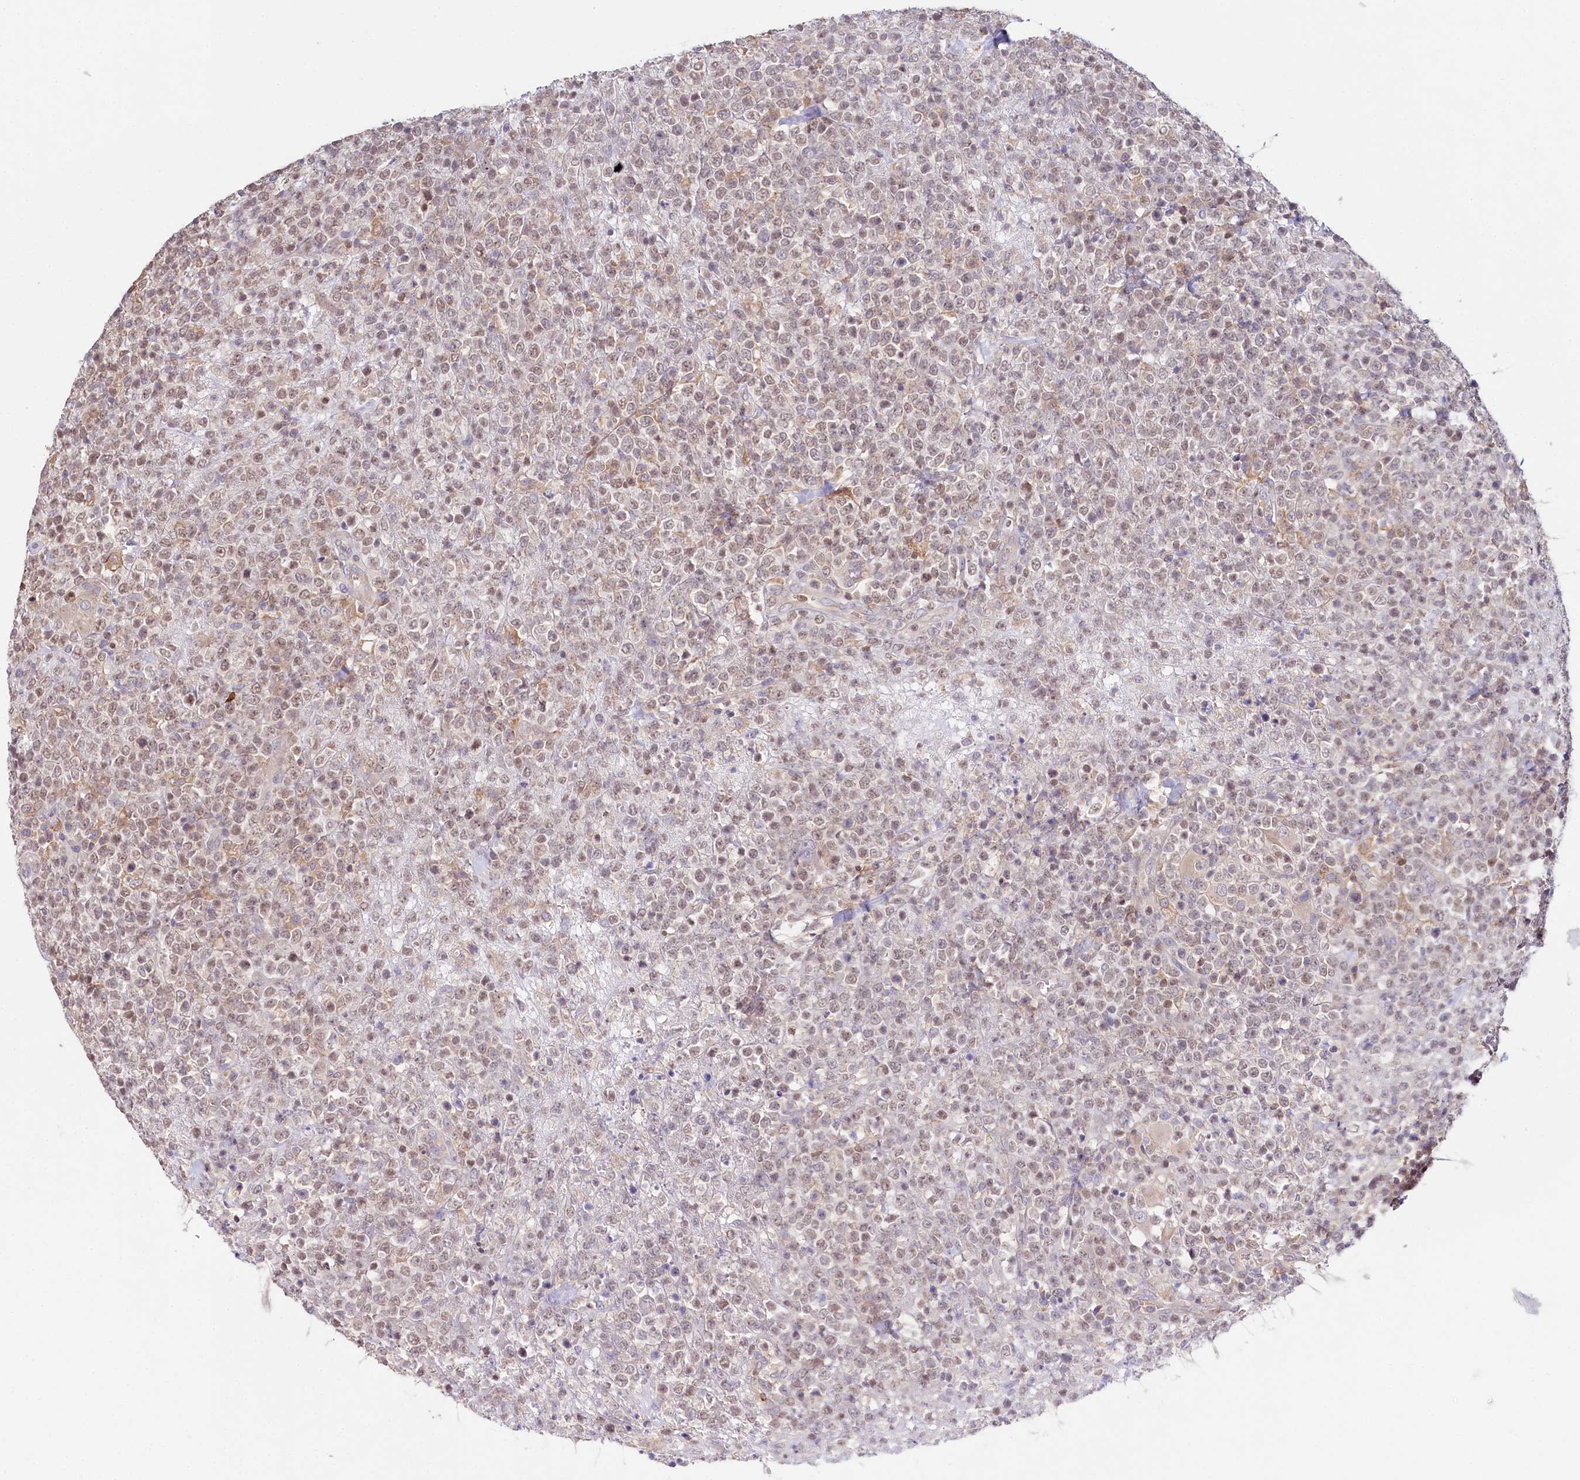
{"staining": {"intensity": "weak", "quantity": "25%-75%", "location": "nuclear"}, "tissue": "lymphoma", "cell_type": "Tumor cells", "image_type": "cancer", "snomed": [{"axis": "morphology", "description": "Malignant lymphoma, non-Hodgkin's type, High grade"}, {"axis": "topography", "description": "Colon"}], "caption": "Immunohistochemistry histopathology image of neoplastic tissue: human high-grade malignant lymphoma, non-Hodgkin's type stained using IHC displays low levels of weak protein expression localized specifically in the nuclear of tumor cells, appearing as a nuclear brown color.", "gene": "DAPK1", "patient": {"sex": "female", "age": 53}}